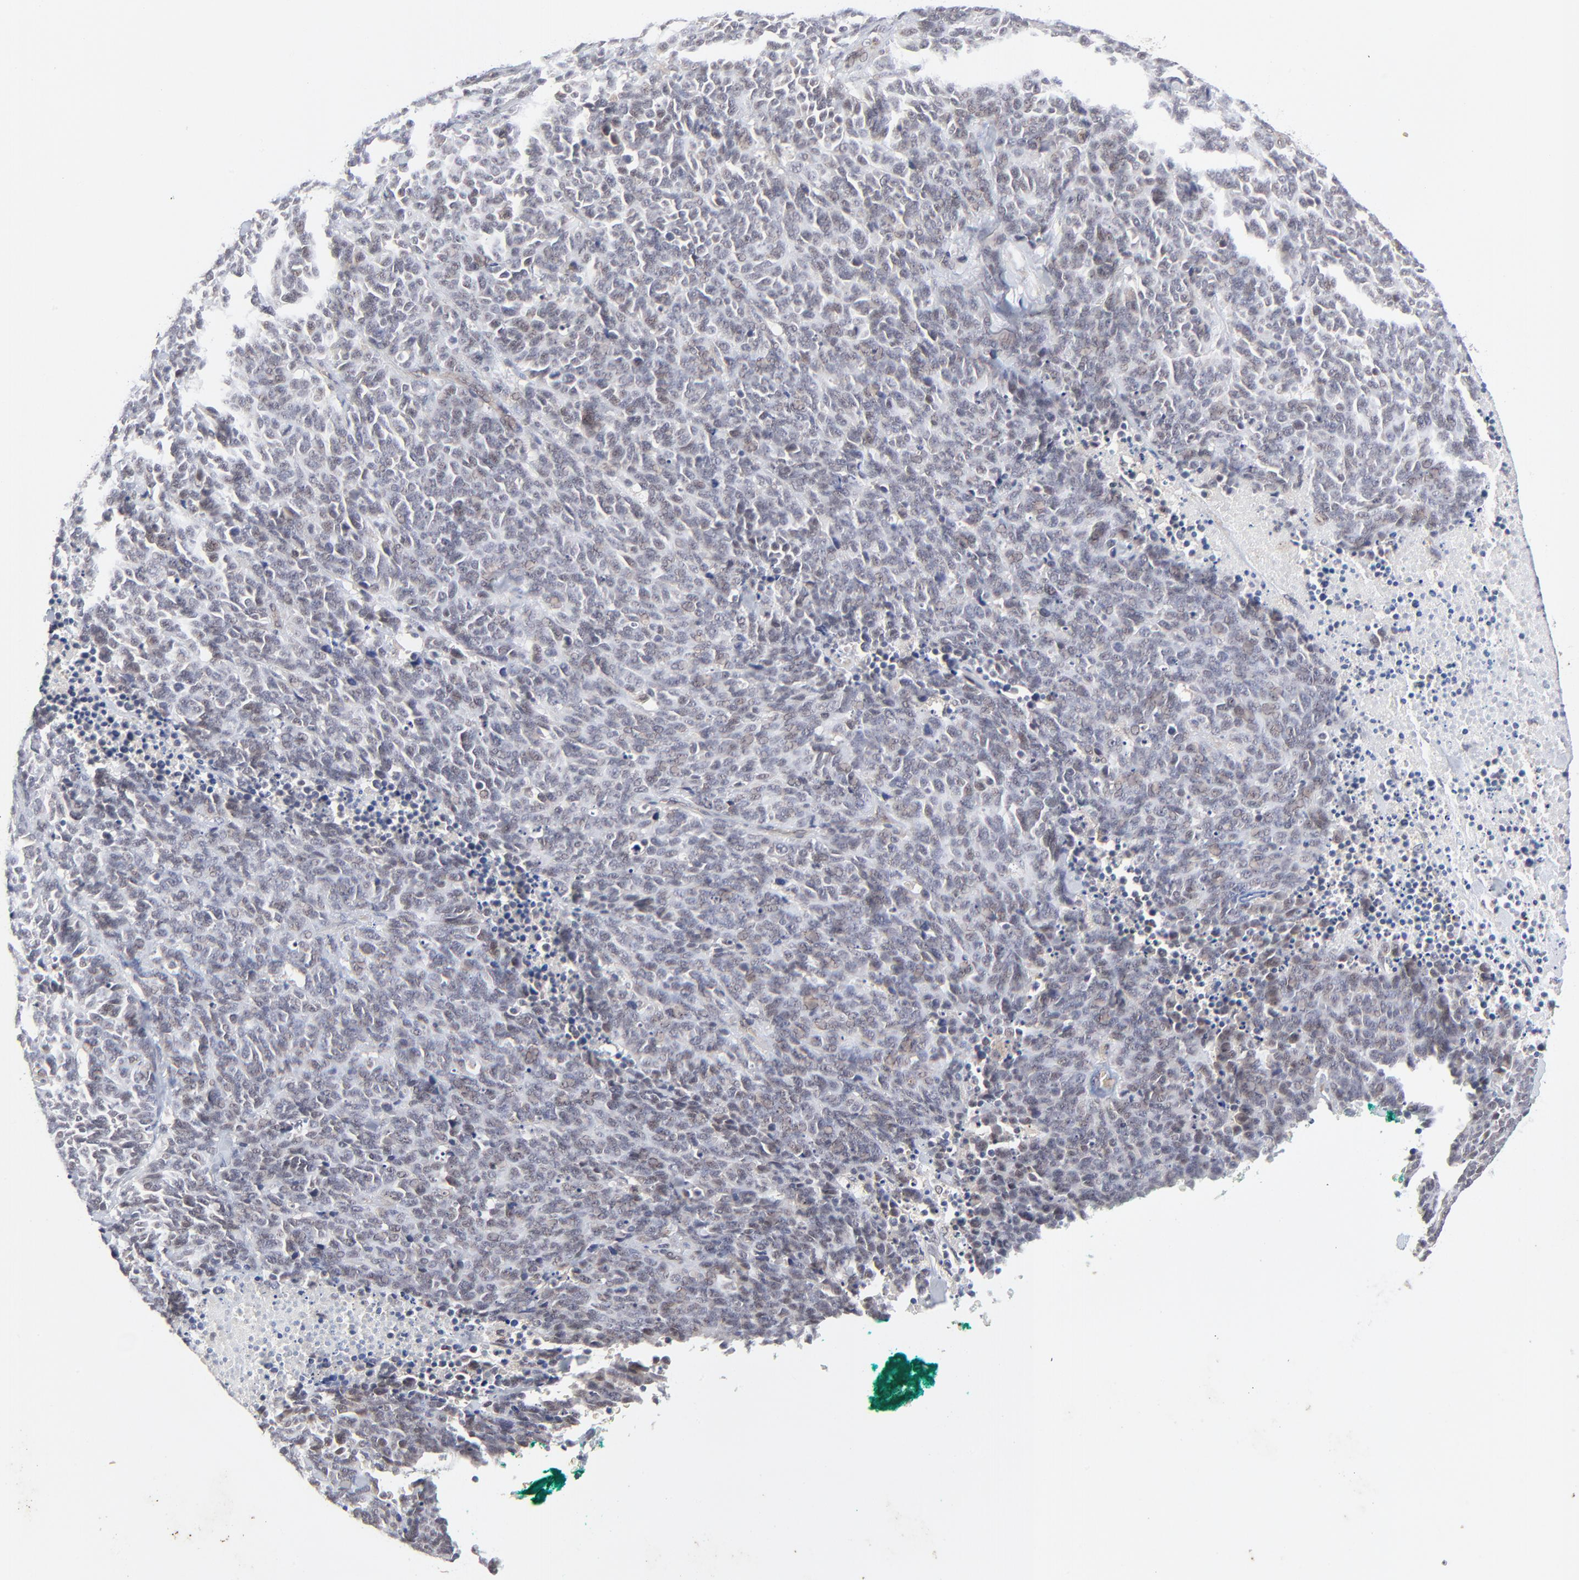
{"staining": {"intensity": "weak", "quantity": "<25%", "location": "cytoplasmic/membranous,nuclear"}, "tissue": "lung cancer", "cell_type": "Tumor cells", "image_type": "cancer", "snomed": [{"axis": "morphology", "description": "Neoplasm, malignant, NOS"}, {"axis": "topography", "description": "Lung"}], "caption": "Lung cancer was stained to show a protein in brown. There is no significant staining in tumor cells. Nuclei are stained in blue.", "gene": "CASP10", "patient": {"sex": "female", "age": 58}}